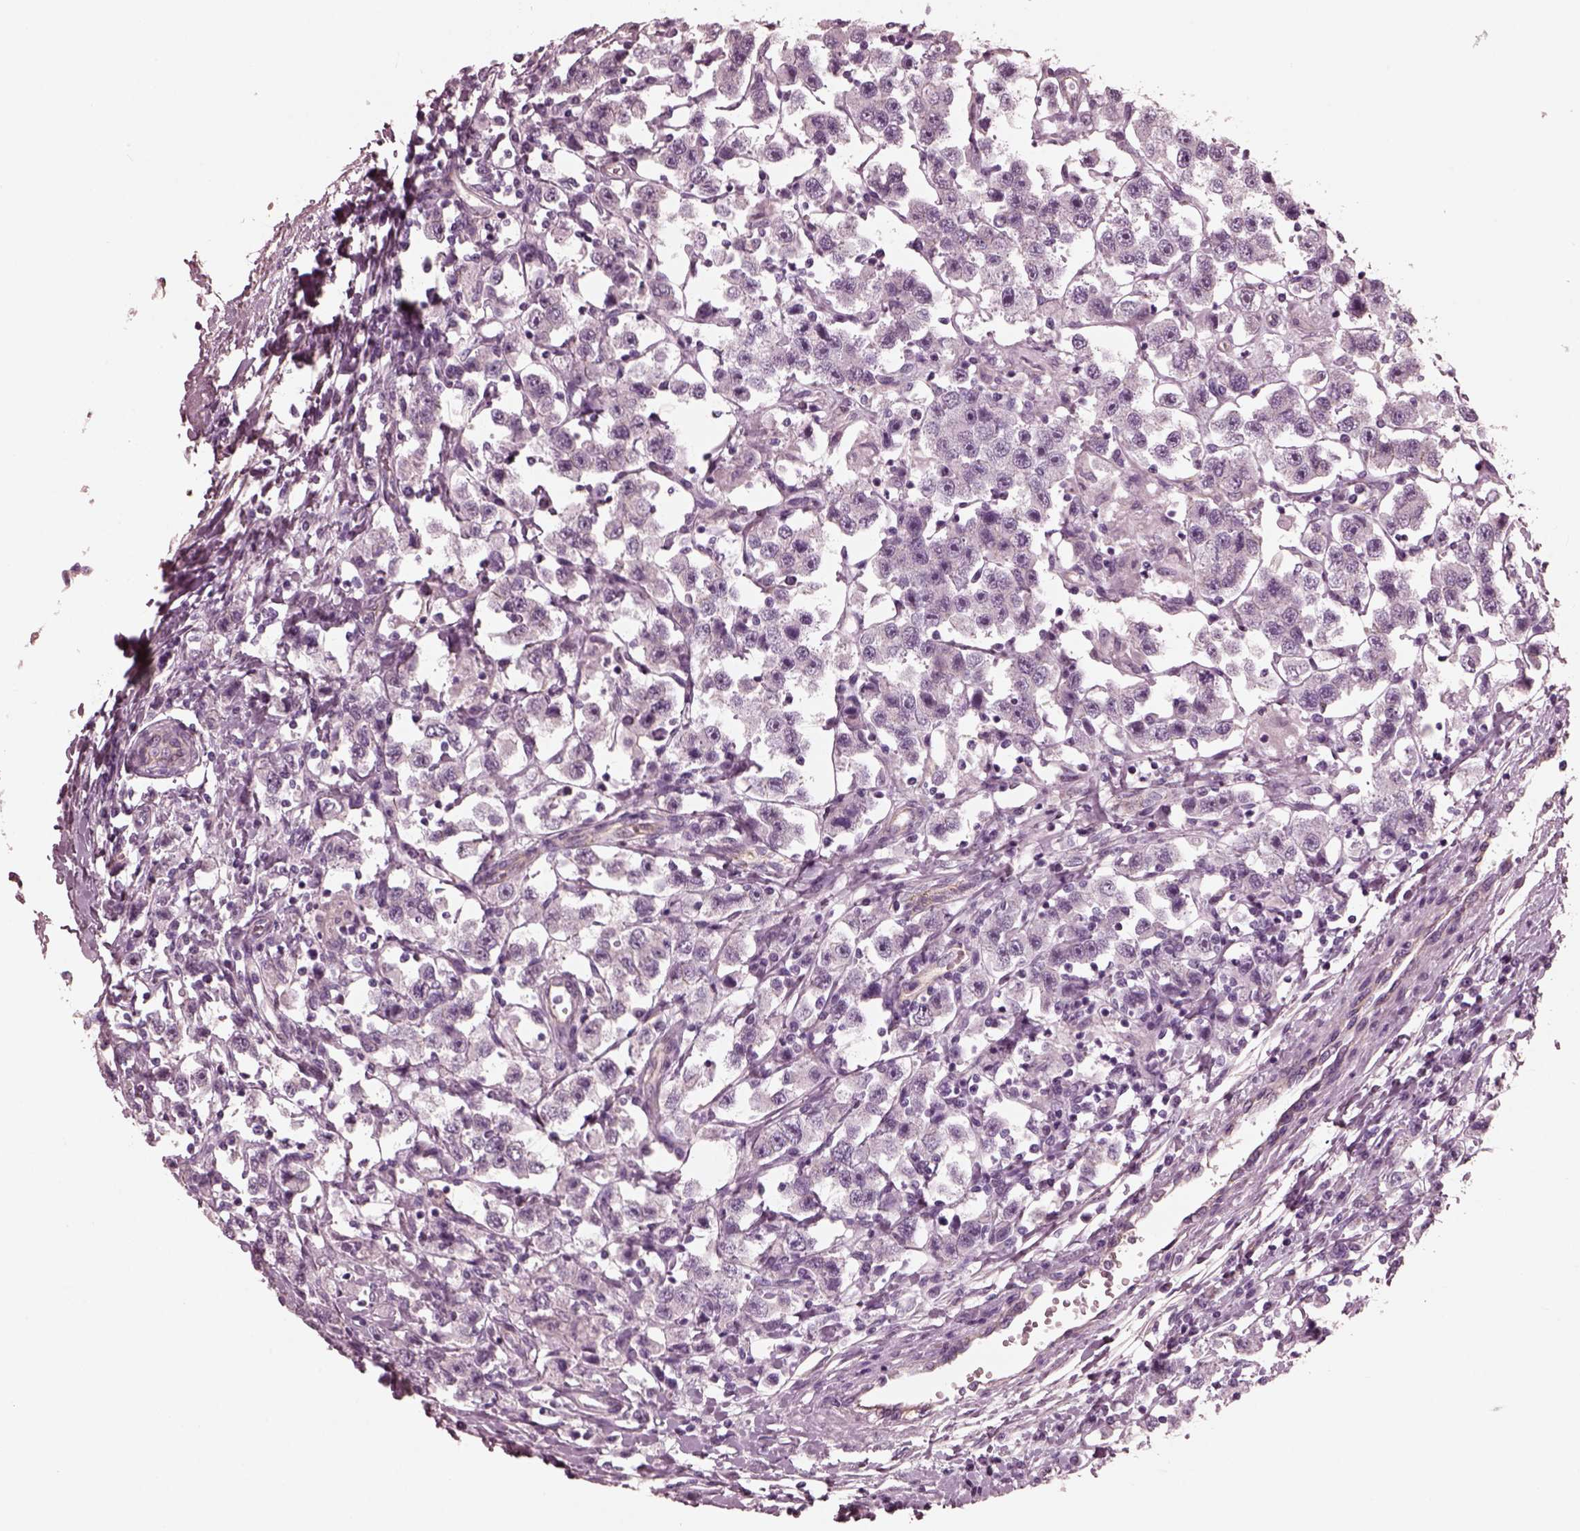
{"staining": {"intensity": "negative", "quantity": "none", "location": "none"}, "tissue": "testis cancer", "cell_type": "Tumor cells", "image_type": "cancer", "snomed": [{"axis": "morphology", "description": "Seminoma, NOS"}, {"axis": "topography", "description": "Testis"}], "caption": "Immunohistochemical staining of human testis cancer (seminoma) demonstrates no significant positivity in tumor cells.", "gene": "CGA", "patient": {"sex": "male", "age": 45}}